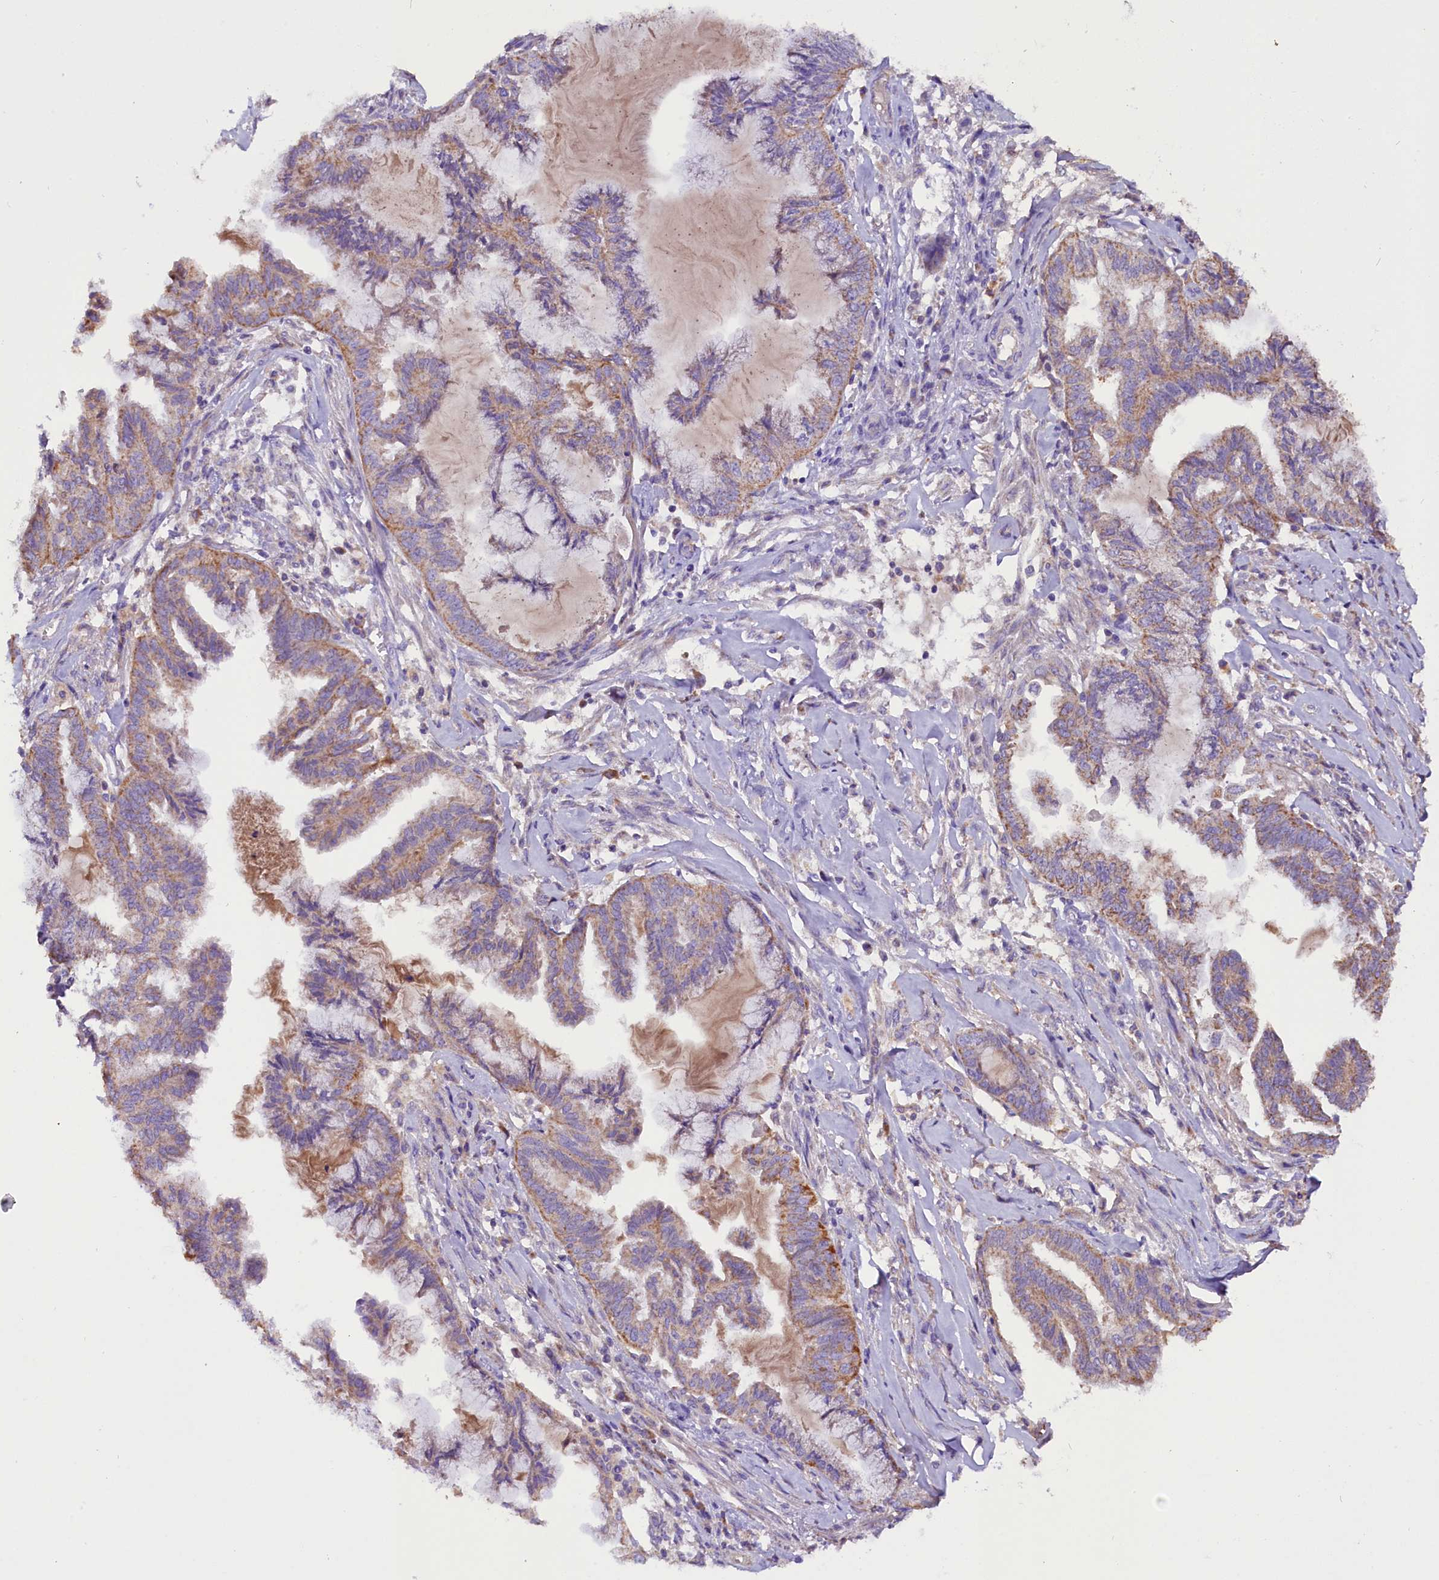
{"staining": {"intensity": "moderate", "quantity": ">75%", "location": "cytoplasmic/membranous"}, "tissue": "endometrial cancer", "cell_type": "Tumor cells", "image_type": "cancer", "snomed": [{"axis": "morphology", "description": "Adenocarcinoma, NOS"}, {"axis": "topography", "description": "Endometrium"}], "caption": "Protein analysis of endometrial cancer (adenocarcinoma) tissue displays moderate cytoplasmic/membranous expression in about >75% of tumor cells.", "gene": "SIX5", "patient": {"sex": "female", "age": 86}}